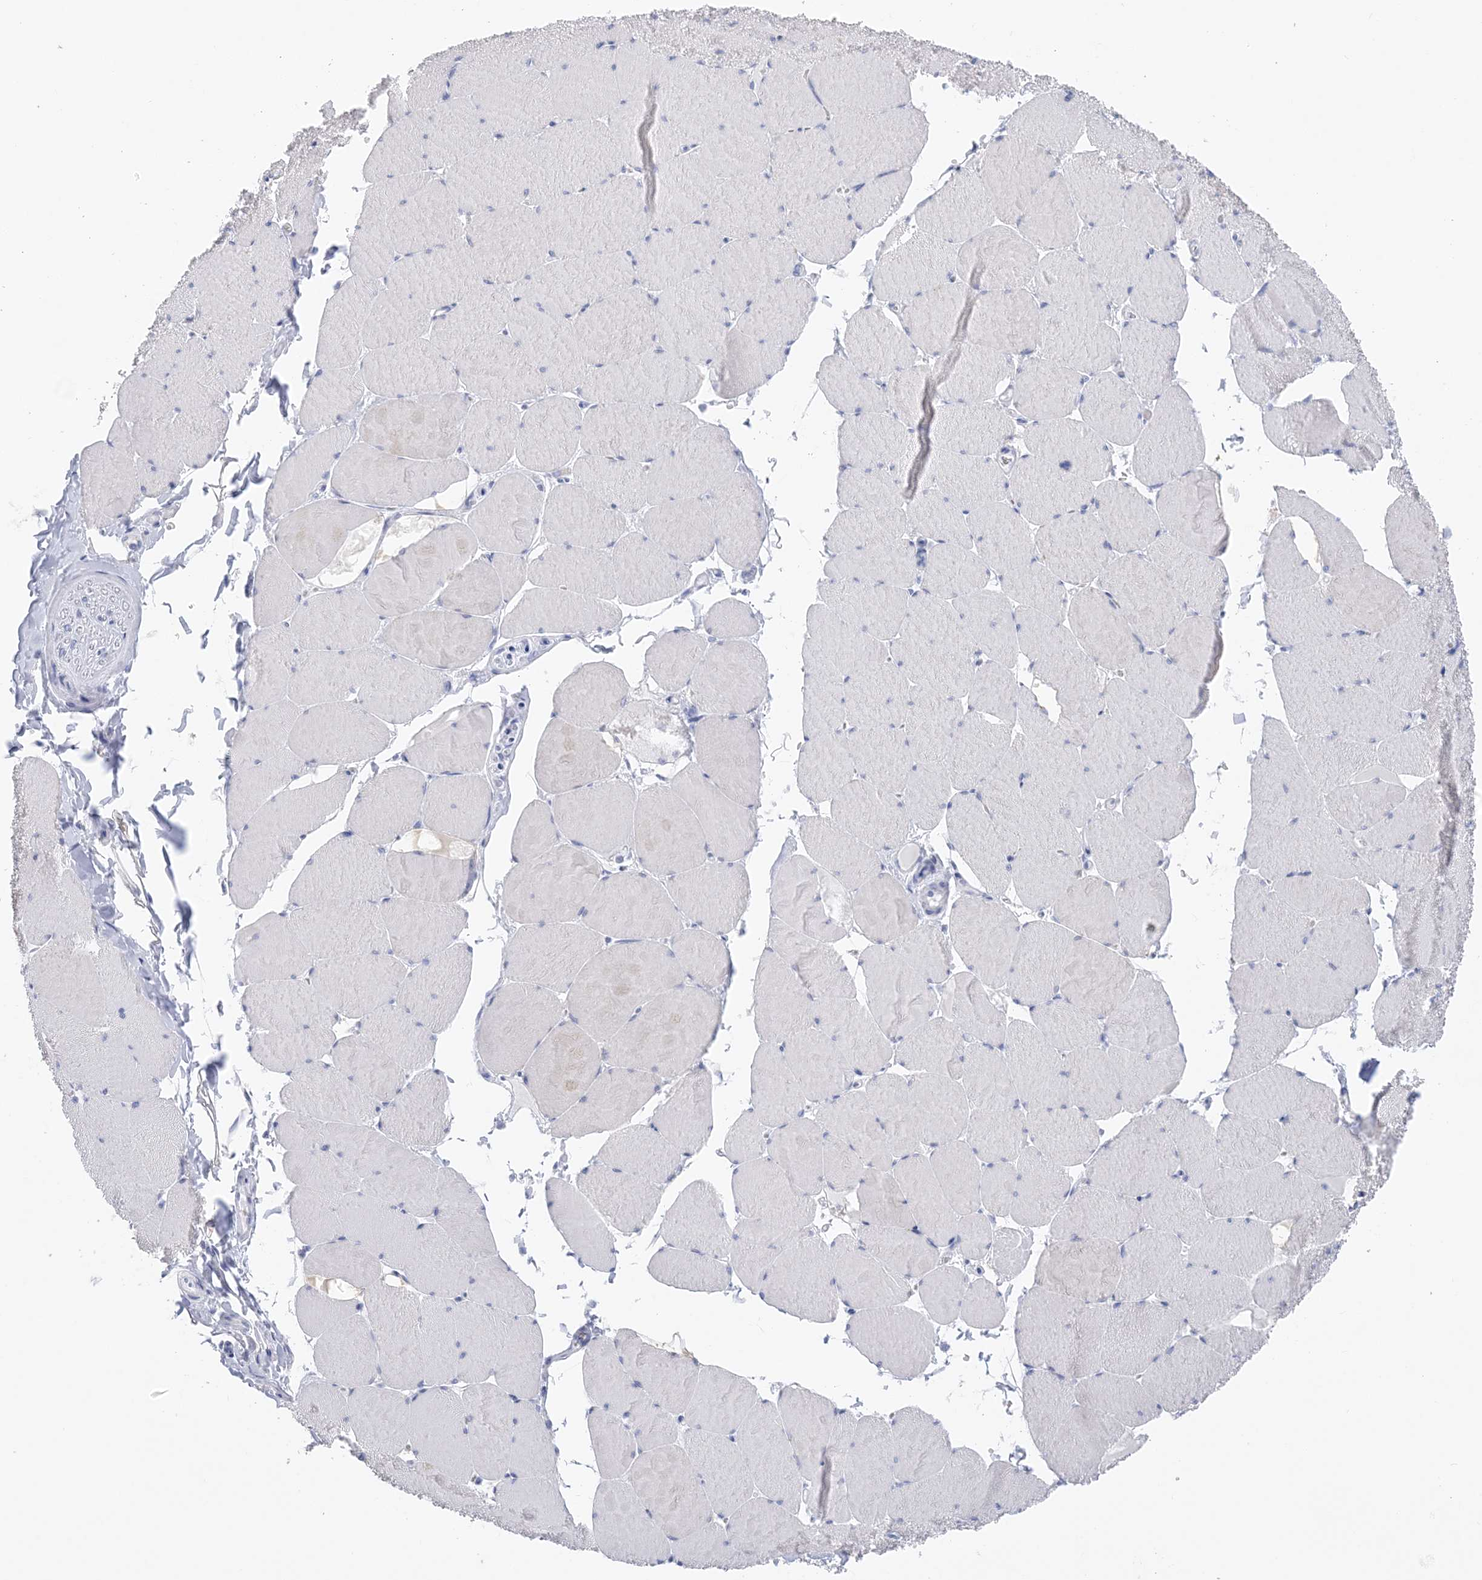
{"staining": {"intensity": "negative", "quantity": "none", "location": "none"}, "tissue": "skeletal muscle", "cell_type": "Myocytes", "image_type": "normal", "snomed": [{"axis": "morphology", "description": "Normal tissue, NOS"}, {"axis": "topography", "description": "Skeletal muscle"}, {"axis": "topography", "description": "Head-Neck"}], "caption": "Immunohistochemistry (IHC) of benign skeletal muscle exhibits no staining in myocytes. (DAB immunohistochemistry visualized using brightfield microscopy, high magnification).", "gene": "SH3YL1", "patient": {"sex": "male", "age": 66}}